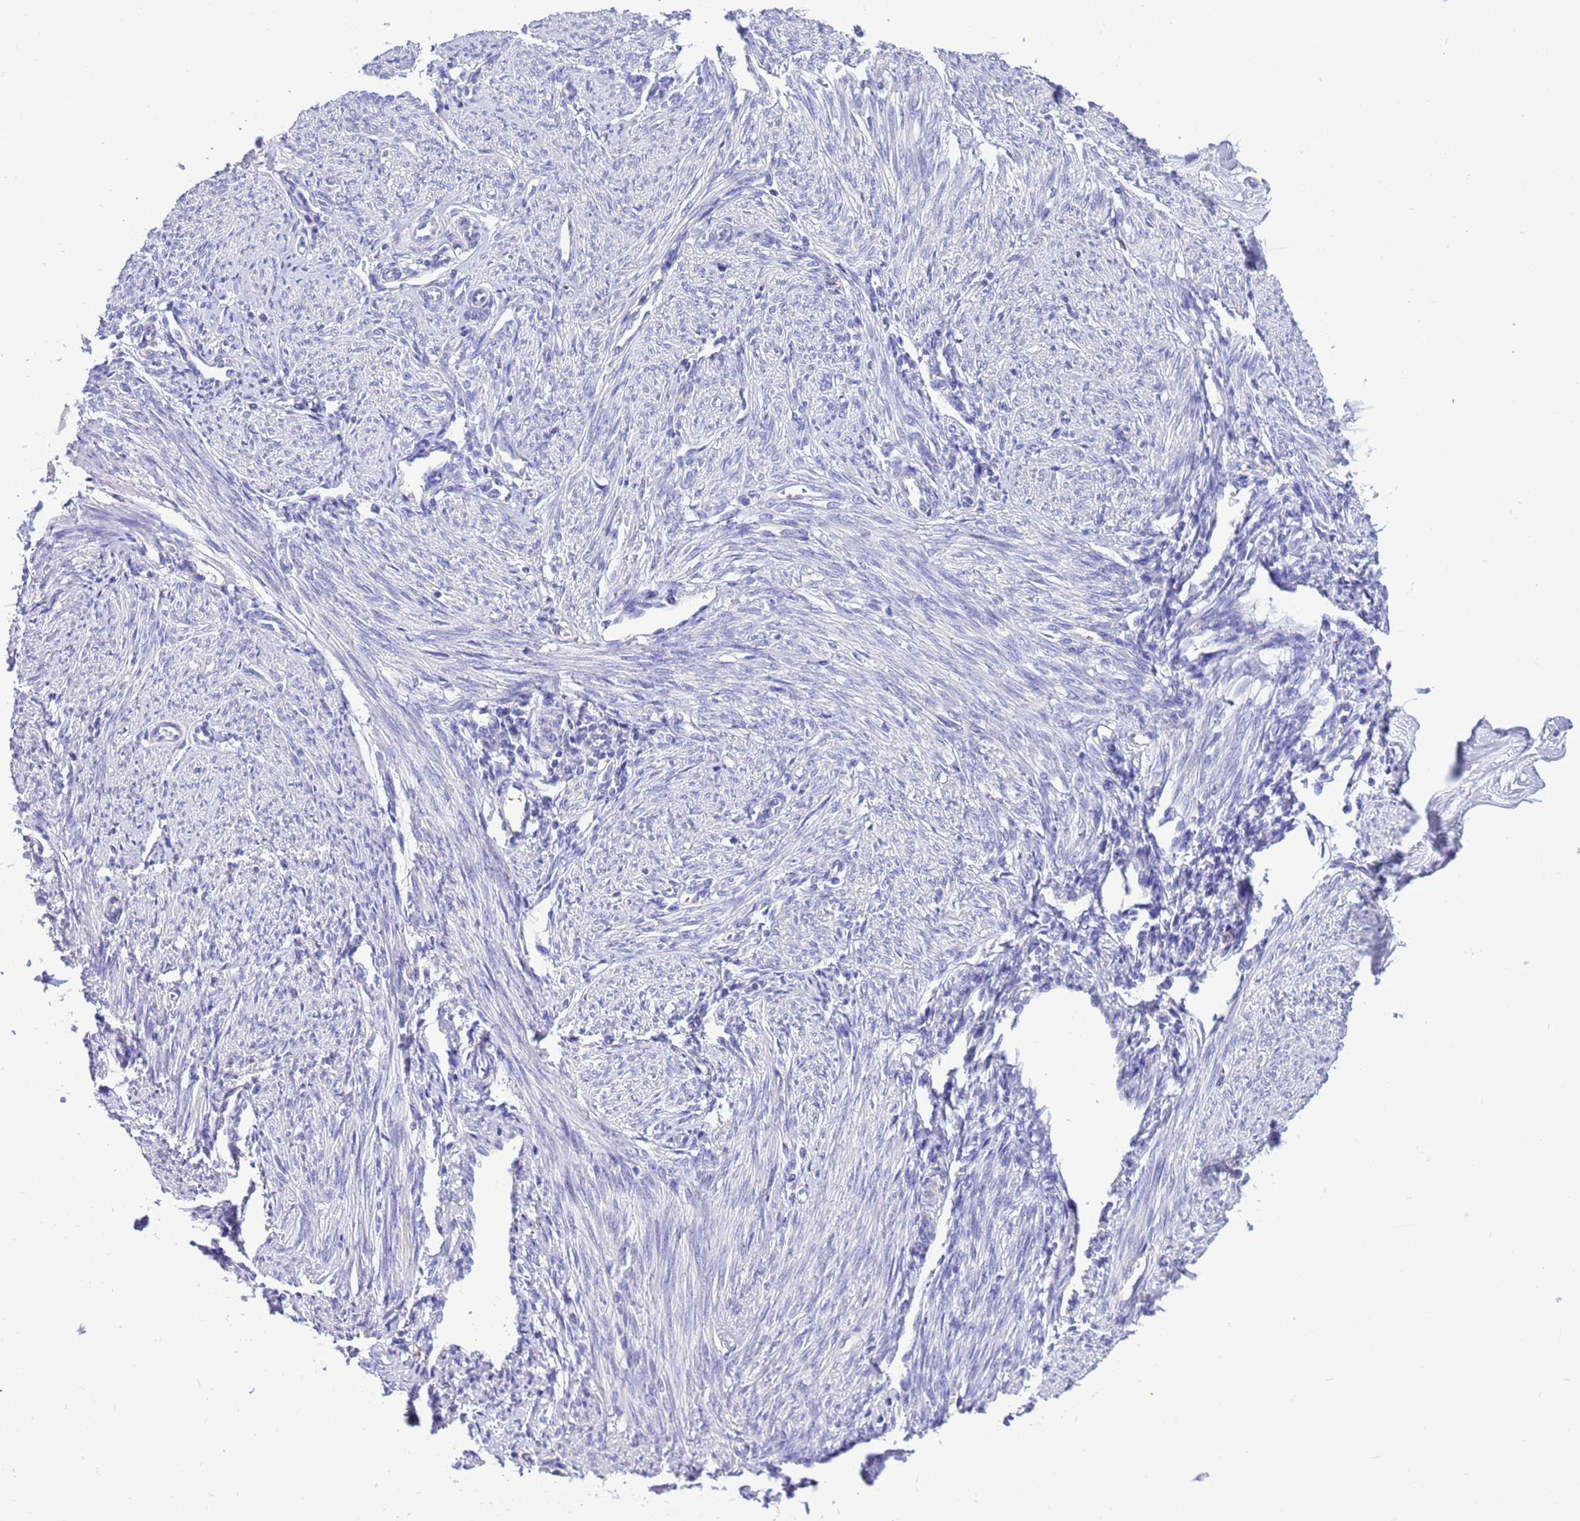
{"staining": {"intensity": "negative", "quantity": "none", "location": "none"}, "tissue": "endometrium", "cell_type": "Cells in endometrial stroma", "image_type": "normal", "snomed": [{"axis": "morphology", "description": "Normal tissue, NOS"}, {"axis": "topography", "description": "Uterus"}, {"axis": "topography", "description": "Endometrium"}], "caption": "IHC histopathology image of normal endometrium: human endometrium stained with DAB shows no significant protein positivity in cells in endometrial stroma. The staining was performed using DAB (3,3'-diaminobenzidine) to visualize the protein expression in brown, while the nuclei were stained in blue with hematoxylin (Magnification: 20x).", "gene": "KICS2", "patient": {"sex": "female", "age": 48}}